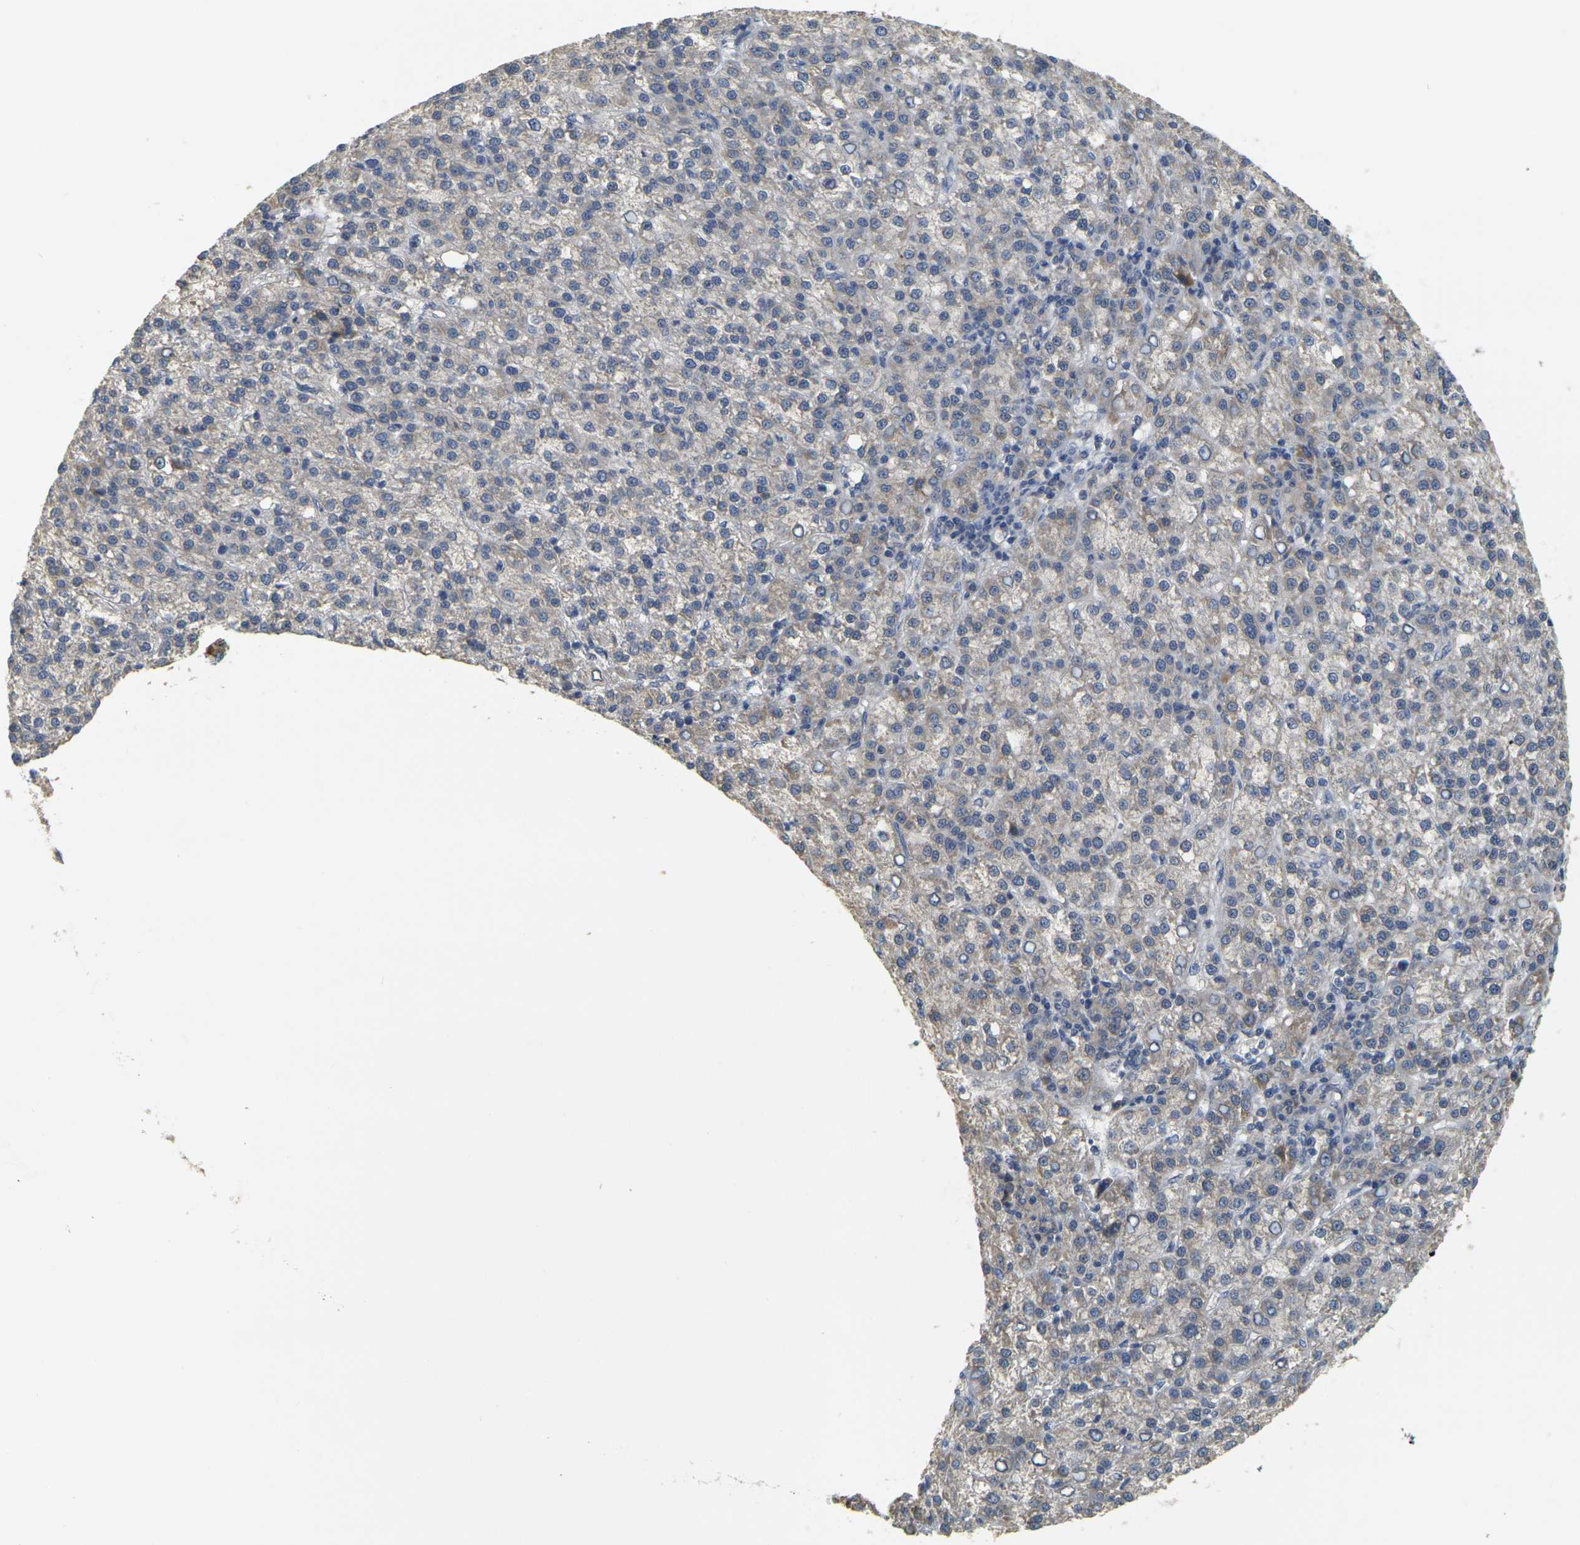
{"staining": {"intensity": "weak", "quantity": "<25%", "location": "cytoplasmic/membranous"}, "tissue": "liver cancer", "cell_type": "Tumor cells", "image_type": "cancer", "snomed": [{"axis": "morphology", "description": "Carcinoma, Hepatocellular, NOS"}, {"axis": "topography", "description": "Liver"}], "caption": "Immunohistochemical staining of human hepatocellular carcinoma (liver) exhibits no significant expression in tumor cells.", "gene": "GDAP1", "patient": {"sex": "female", "age": 58}}